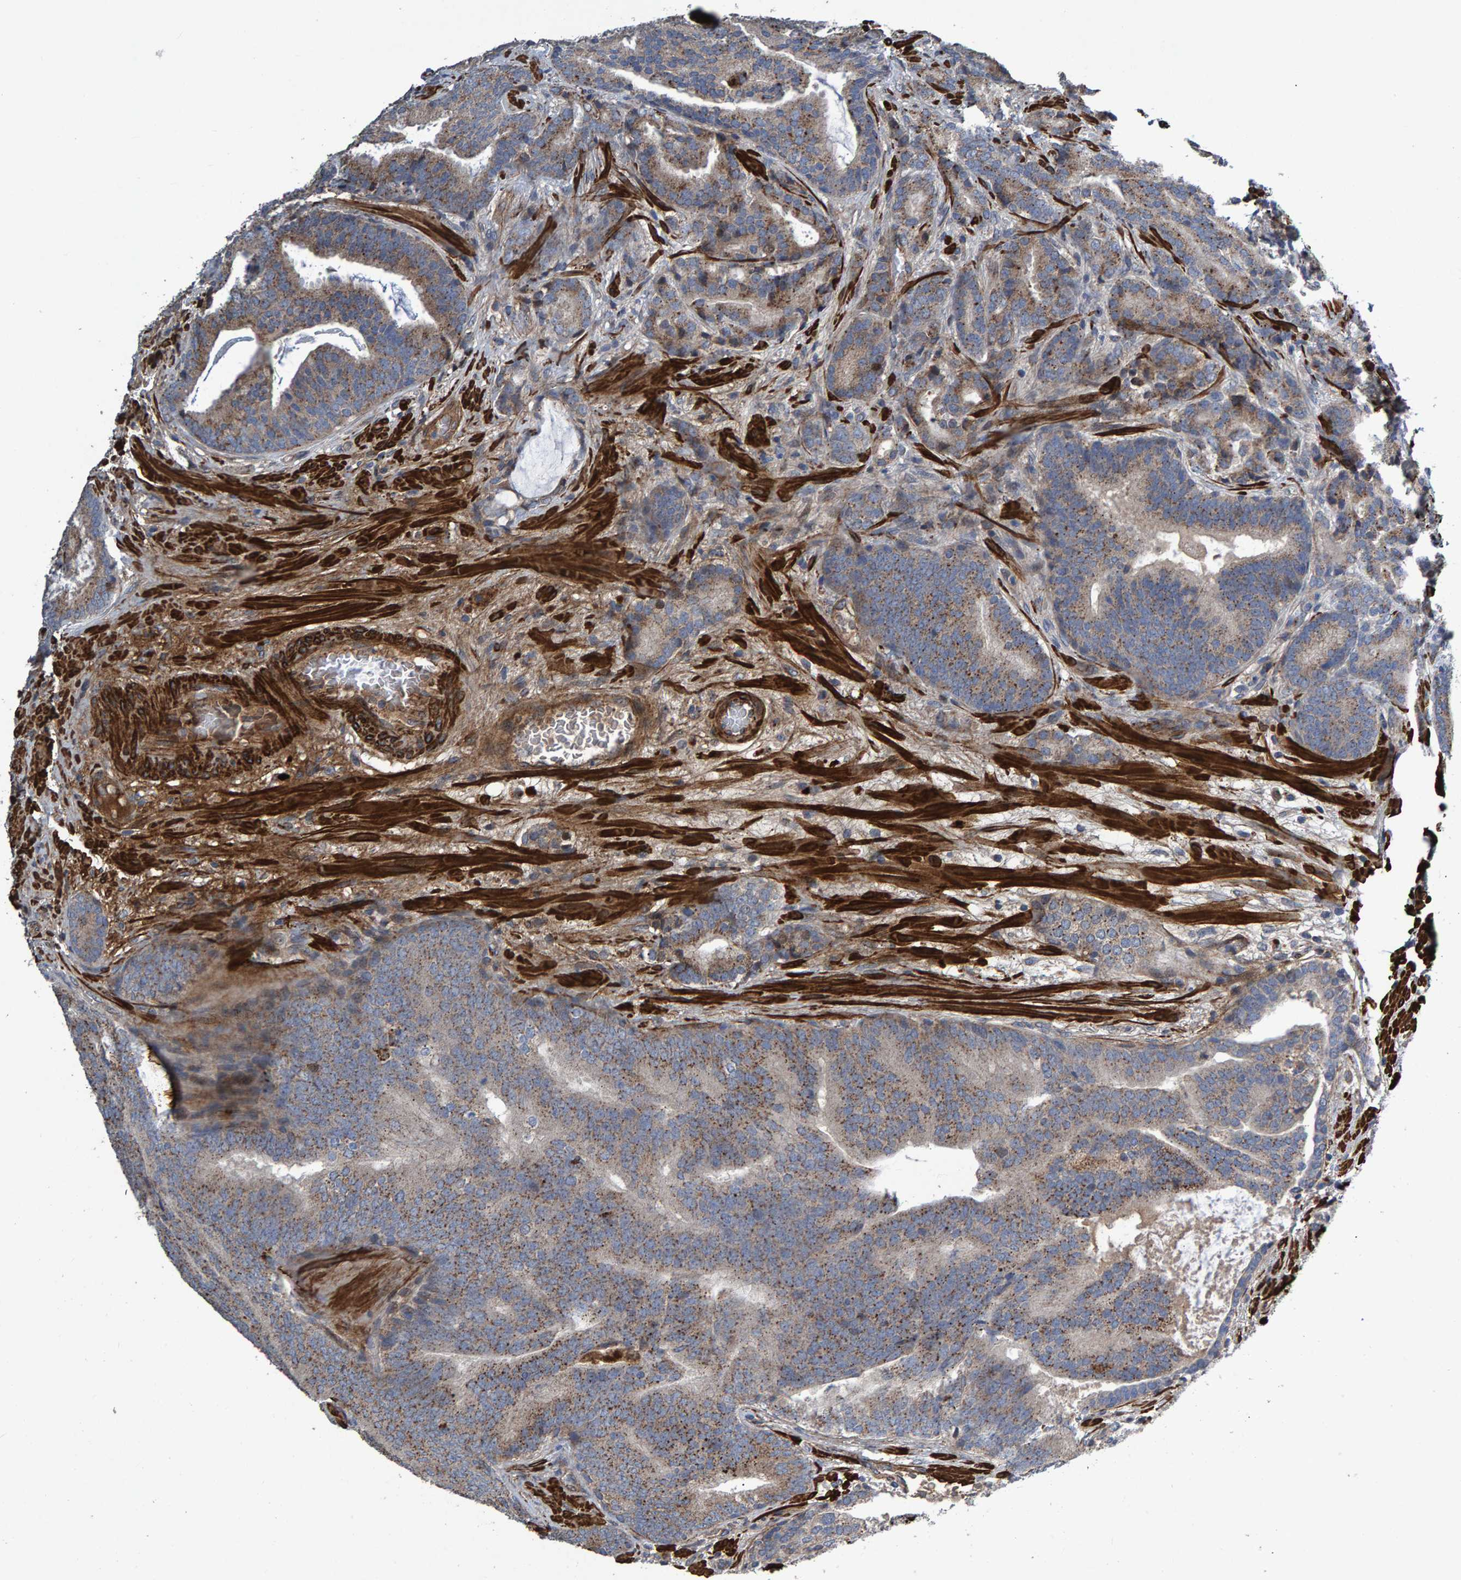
{"staining": {"intensity": "weak", "quantity": "25%-75%", "location": "cytoplasmic/membranous"}, "tissue": "prostate cancer", "cell_type": "Tumor cells", "image_type": "cancer", "snomed": [{"axis": "morphology", "description": "Adenocarcinoma, High grade"}, {"axis": "topography", "description": "Prostate"}], "caption": "The image displays staining of high-grade adenocarcinoma (prostate), revealing weak cytoplasmic/membranous protein positivity (brown color) within tumor cells.", "gene": "SLIT2", "patient": {"sex": "male", "age": 55}}